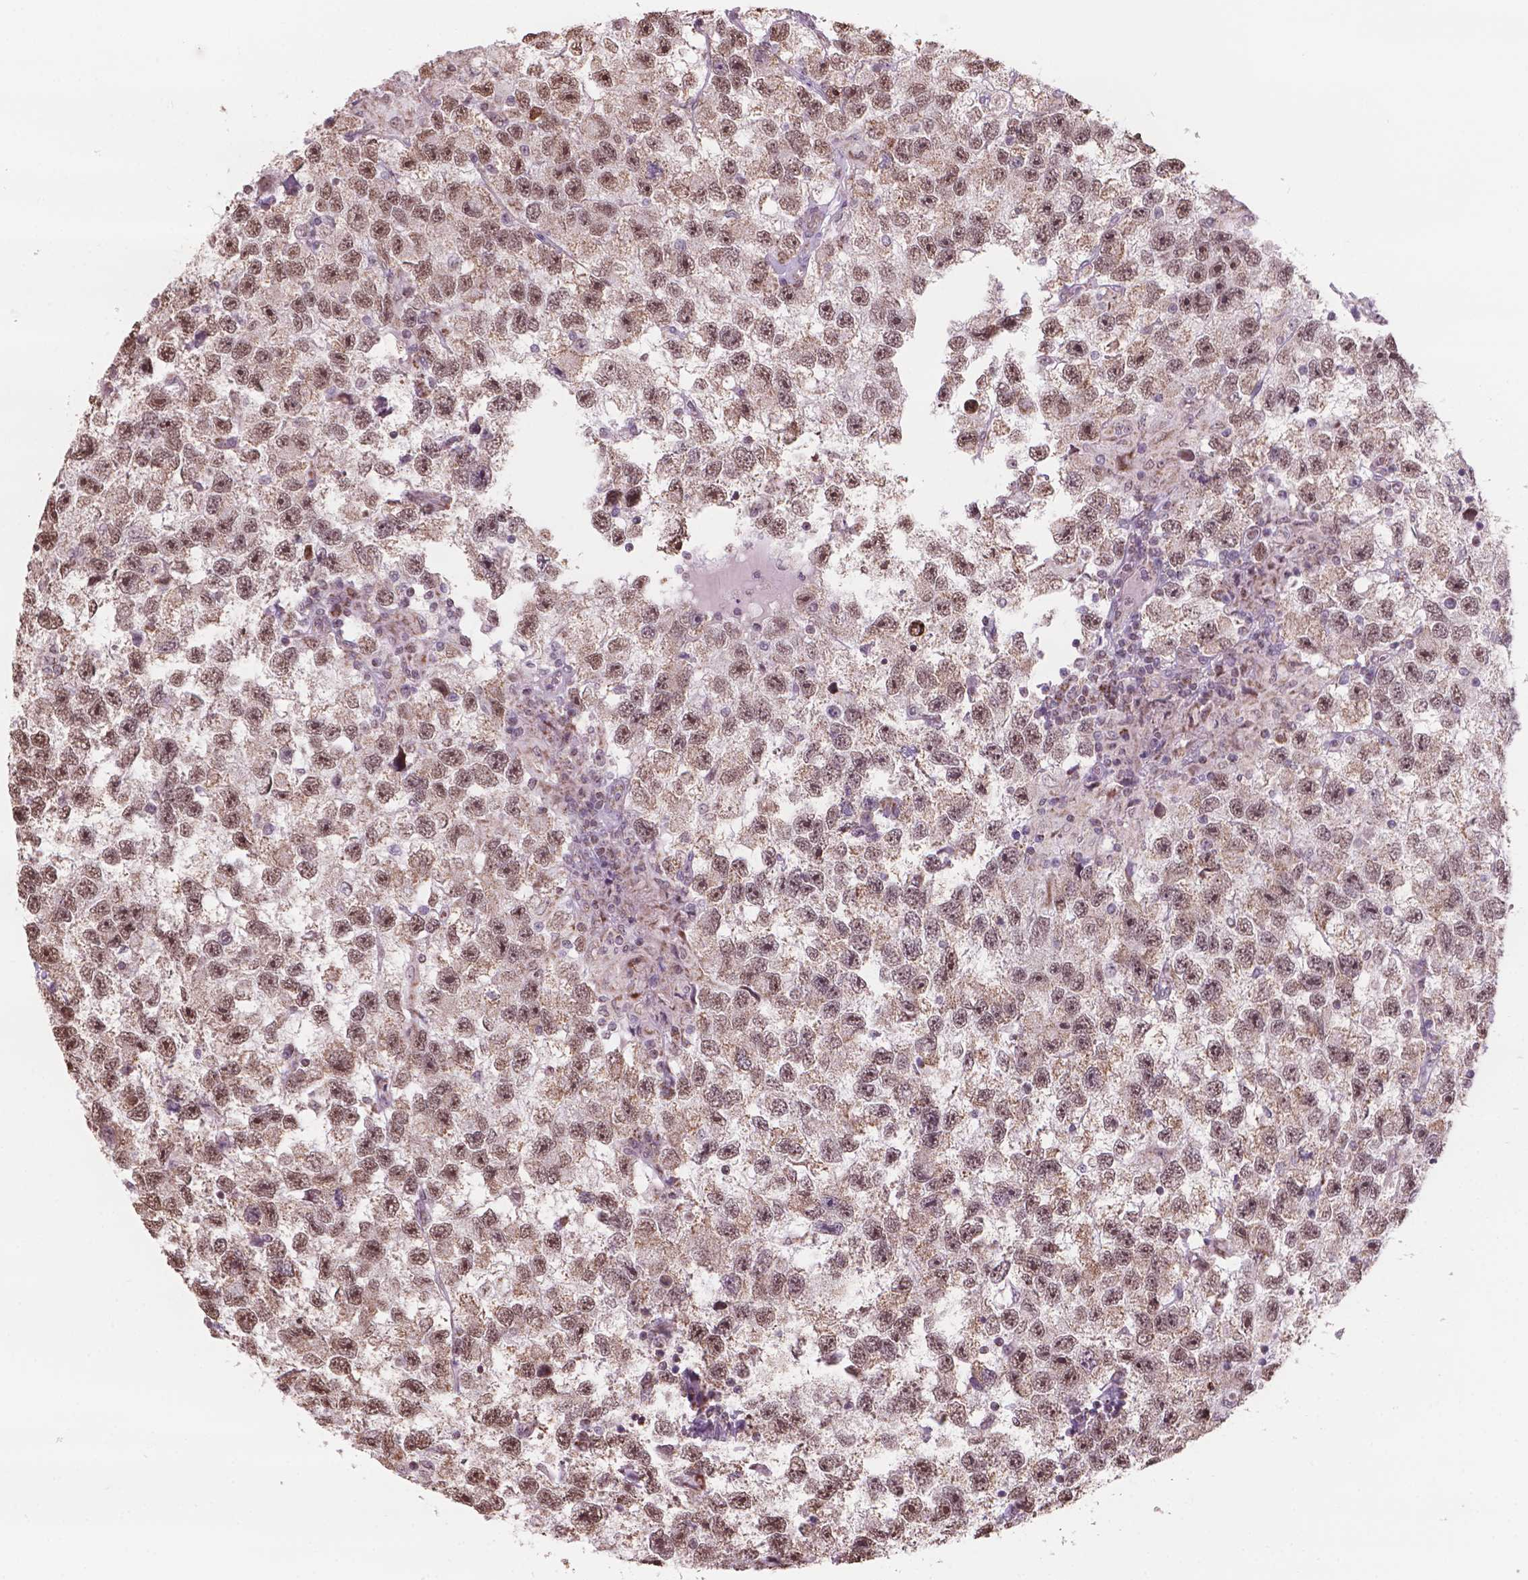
{"staining": {"intensity": "moderate", "quantity": ">75%", "location": "cytoplasmic/membranous,nuclear"}, "tissue": "testis cancer", "cell_type": "Tumor cells", "image_type": "cancer", "snomed": [{"axis": "morphology", "description": "Seminoma, NOS"}, {"axis": "topography", "description": "Testis"}], "caption": "The immunohistochemical stain shows moderate cytoplasmic/membranous and nuclear positivity in tumor cells of testis seminoma tissue.", "gene": "NDUFA10", "patient": {"sex": "male", "age": 26}}